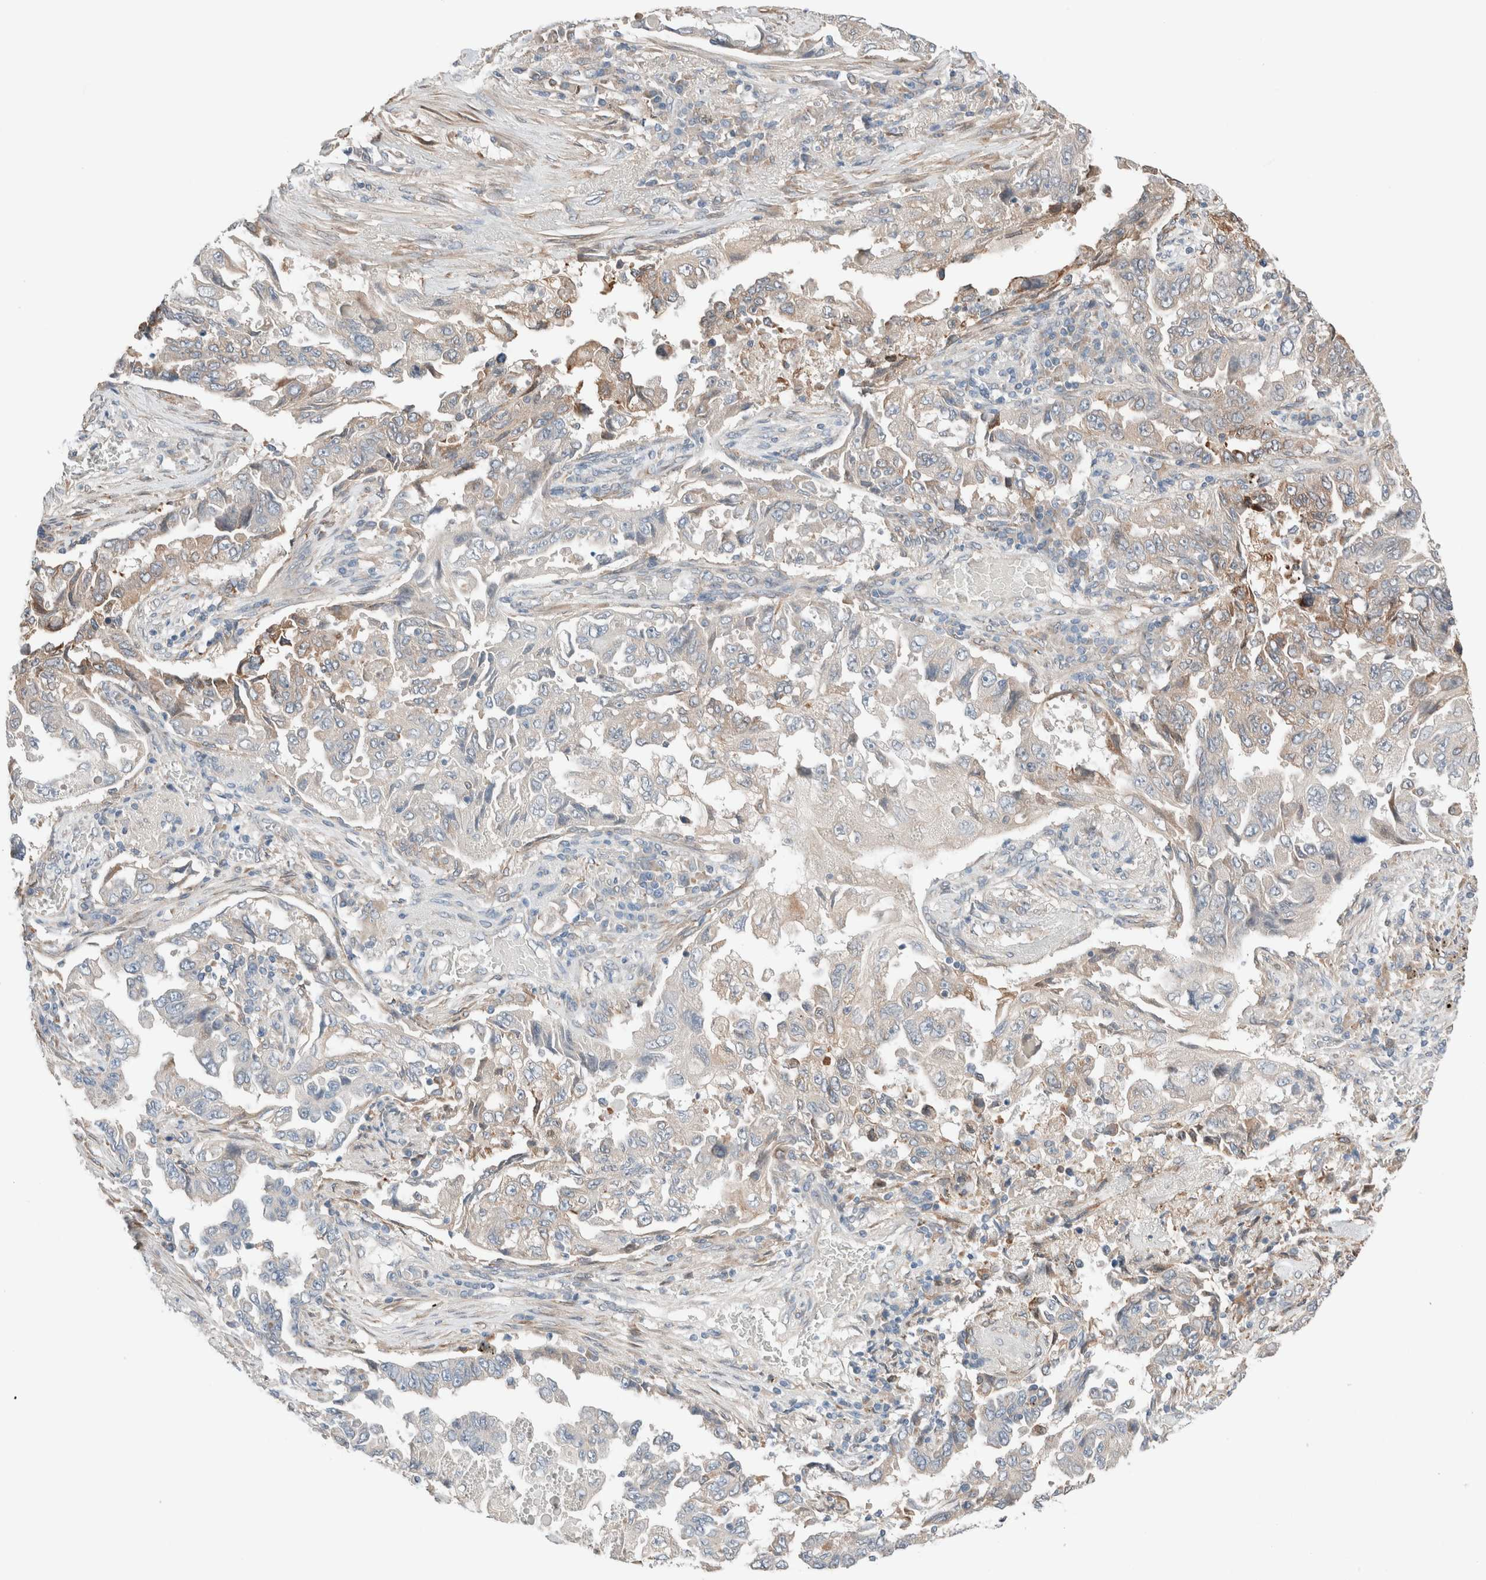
{"staining": {"intensity": "negative", "quantity": "none", "location": "none"}, "tissue": "lung cancer", "cell_type": "Tumor cells", "image_type": "cancer", "snomed": [{"axis": "morphology", "description": "Adenocarcinoma, NOS"}, {"axis": "topography", "description": "Lung"}], "caption": "There is no significant positivity in tumor cells of lung adenocarcinoma.", "gene": "PCM1", "patient": {"sex": "female", "age": 51}}